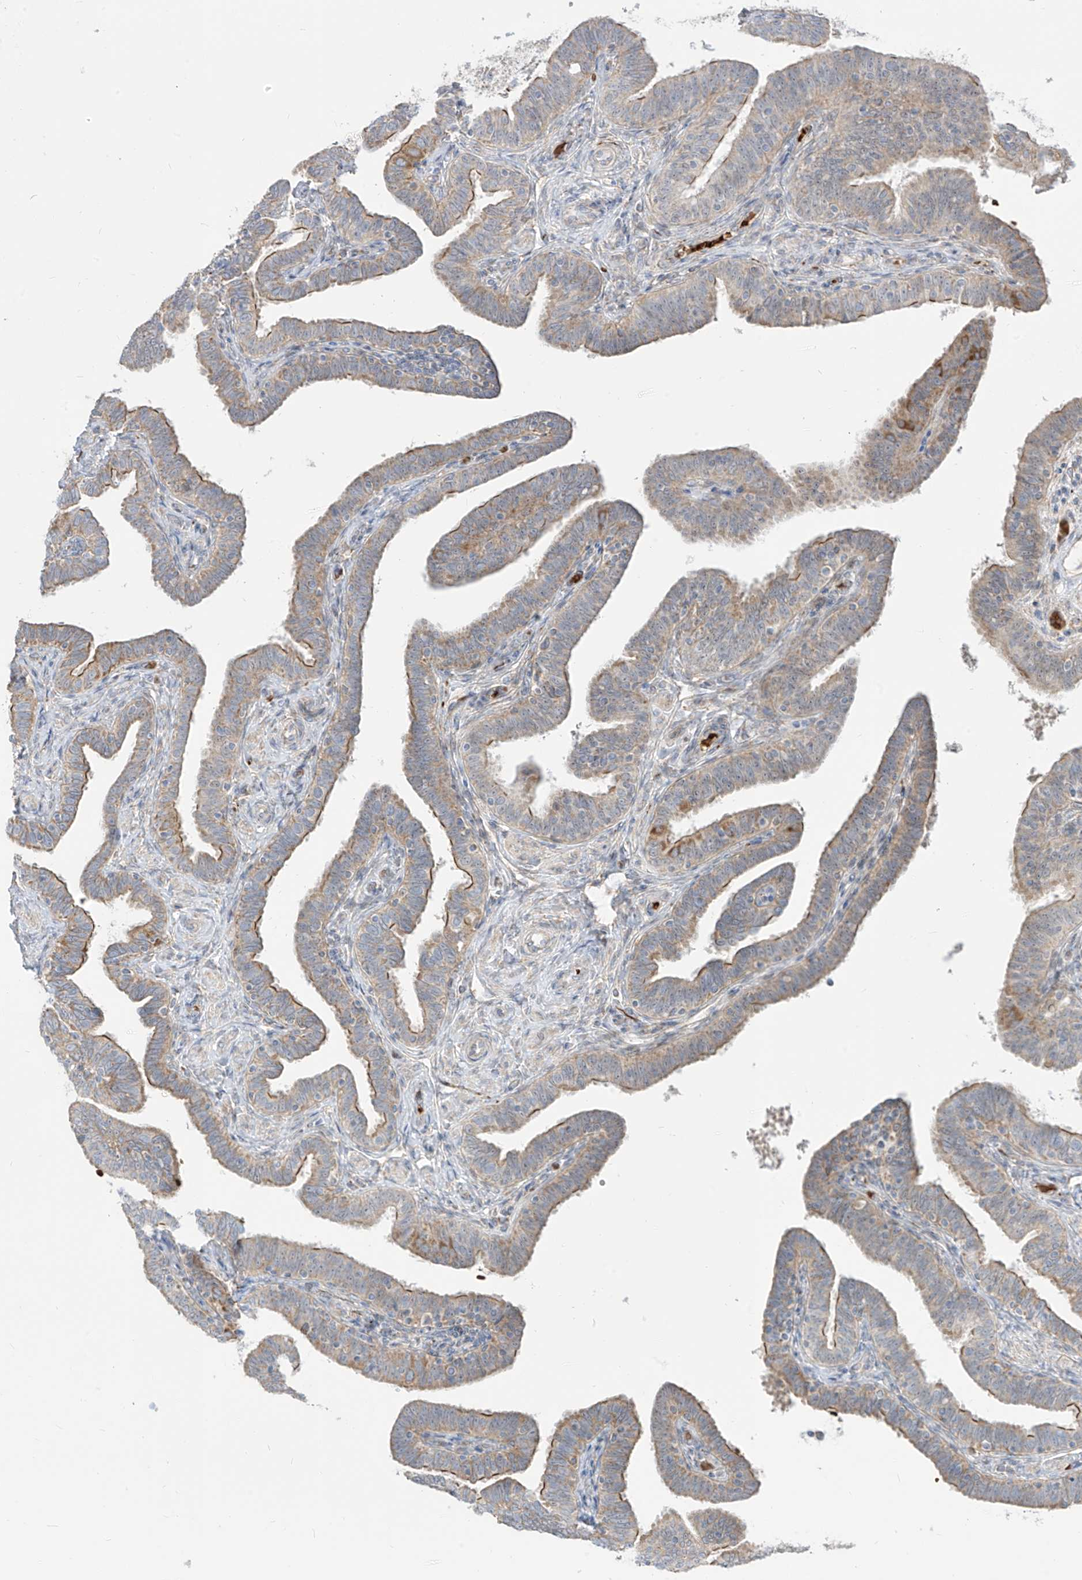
{"staining": {"intensity": "moderate", "quantity": "25%-75%", "location": "cytoplasmic/membranous"}, "tissue": "fallopian tube", "cell_type": "Glandular cells", "image_type": "normal", "snomed": [{"axis": "morphology", "description": "Normal tissue, NOS"}, {"axis": "topography", "description": "Fallopian tube"}], "caption": "Immunohistochemistry (IHC) (DAB) staining of benign human fallopian tube reveals moderate cytoplasmic/membranous protein positivity in about 25%-75% of glandular cells.", "gene": "ARHGEF40", "patient": {"sex": "female", "age": 39}}